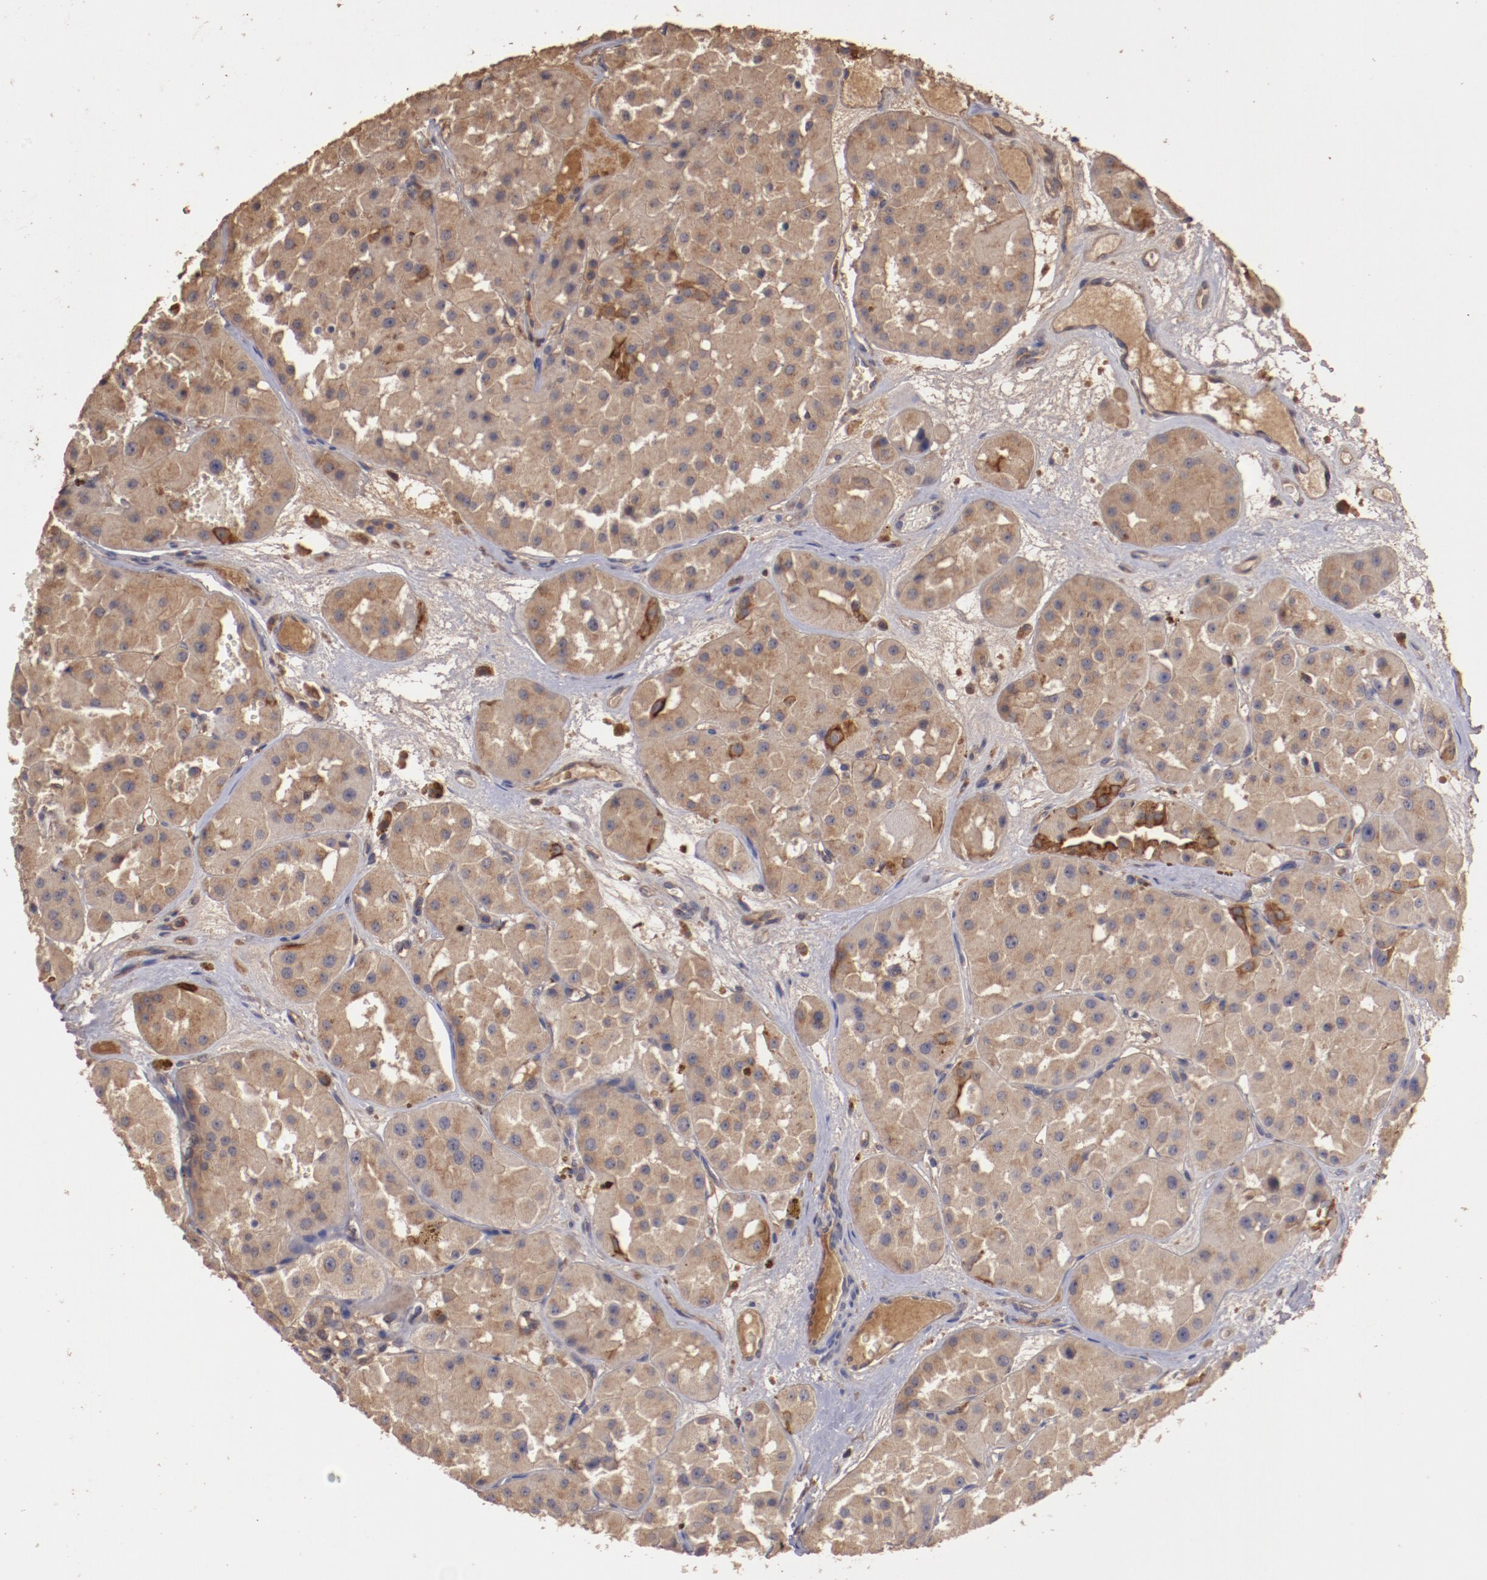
{"staining": {"intensity": "moderate", "quantity": ">75%", "location": "cytoplasmic/membranous"}, "tissue": "renal cancer", "cell_type": "Tumor cells", "image_type": "cancer", "snomed": [{"axis": "morphology", "description": "Adenocarcinoma, uncertain malignant potential"}, {"axis": "topography", "description": "Kidney"}], "caption": "High-magnification brightfield microscopy of renal adenocarcinoma,  uncertain malignant potential stained with DAB (brown) and counterstained with hematoxylin (blue). tumor cells exhibit moderate cytoplasmic/membranous expression is seen in approximately>75% of cells. The staining is performed using DAB (3,3'-diaminobenzidine) brown chromogen to label protein expression. The nuclei are counter-stained blue using hematoxylin.", "gene": "SRRD", "patient": {"sex": "male", "age": 63}}